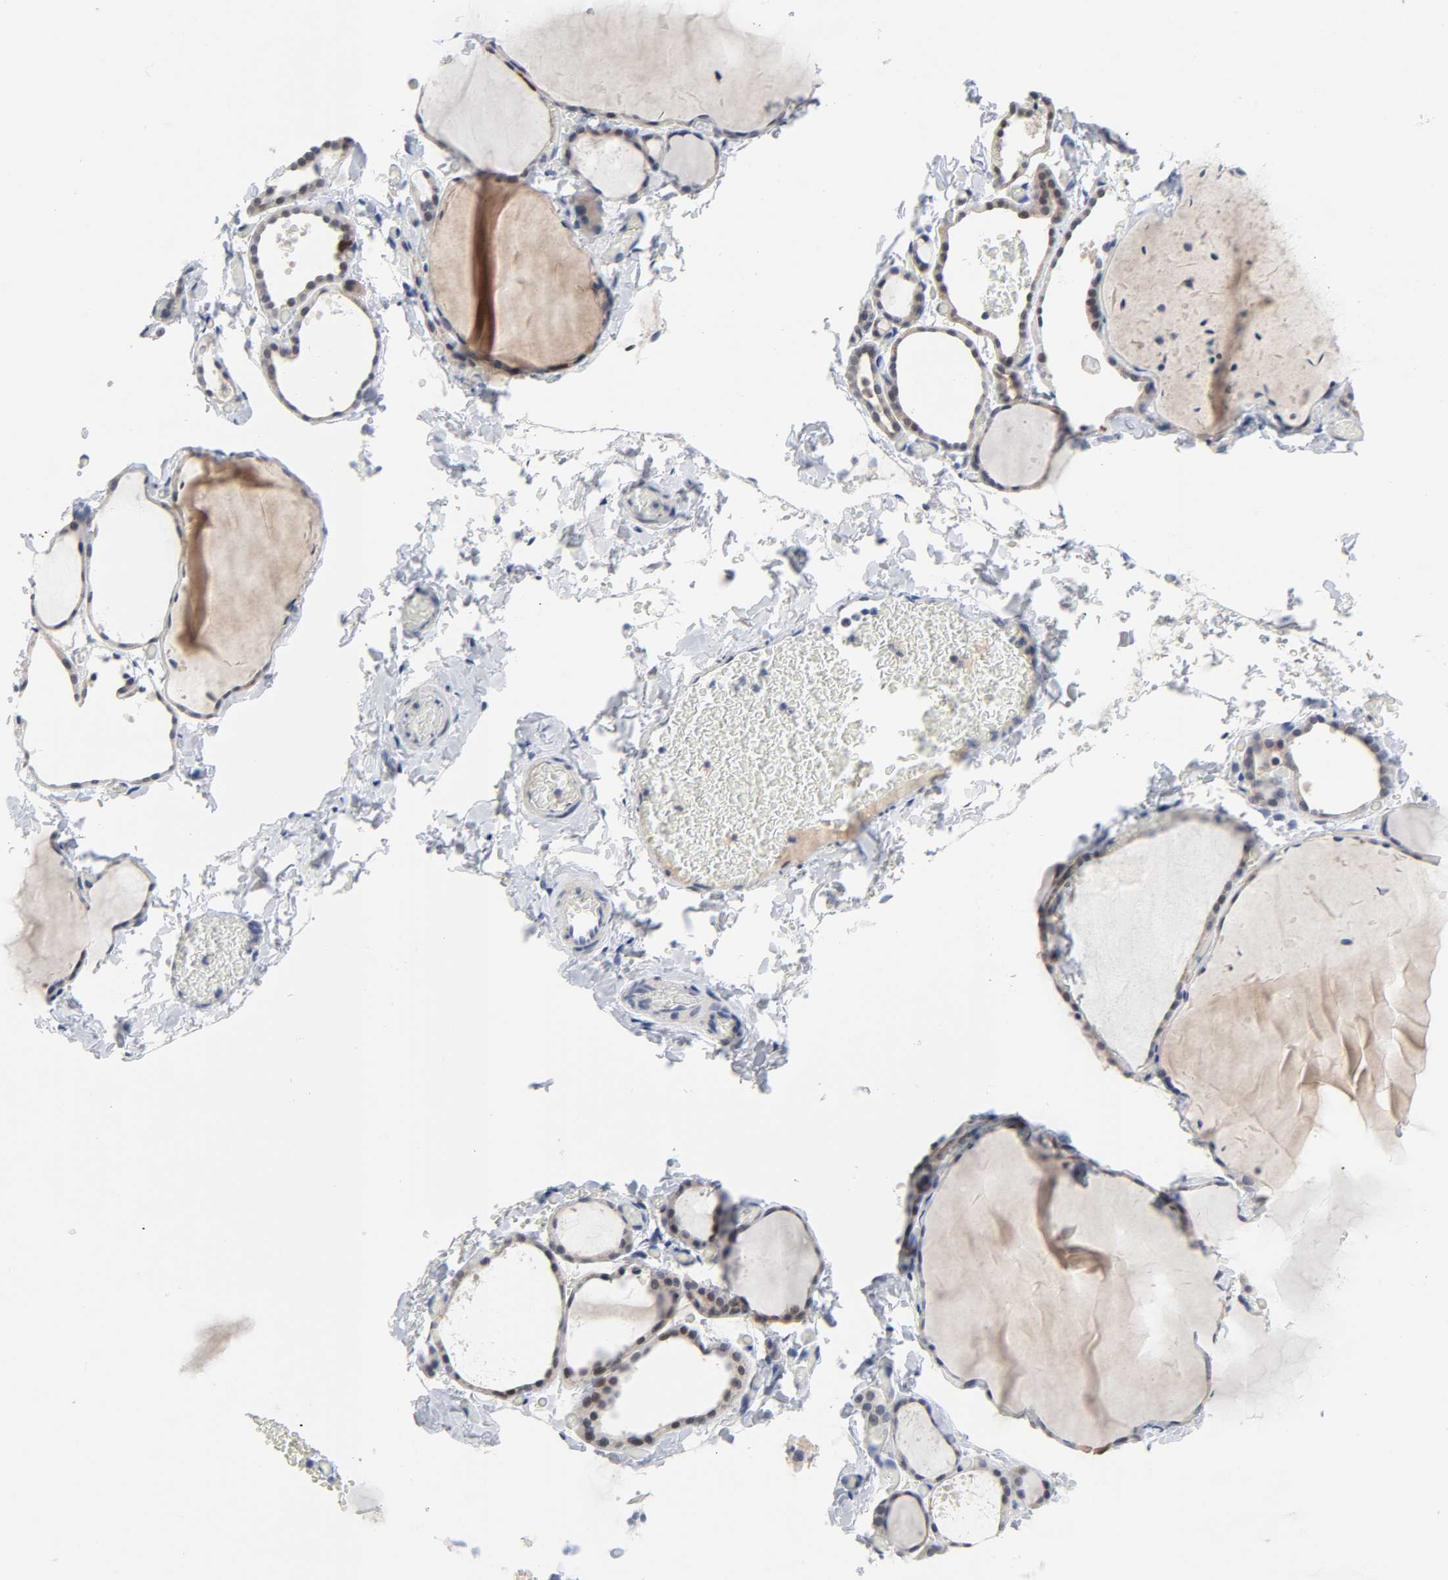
{"staining": {"intensity": "weak", "quantity": "<25%", "location": "nuclear"}, "tissue": "thyroid gland", "cell_type": "Glandular cells", "image_type": "normal", "snomed": [{"axis": "morphology", "description": "Normal tissue, NOS"}, {"axis": "topography", "description": "Thyroid gland"}], "caption": "Thyroid gland stained for a protein using immunohistochemistry (IHC) exhibits no positivity glandular cells.", "gene": "WEE1", "patient": {"sex": "female", "age": 22}}